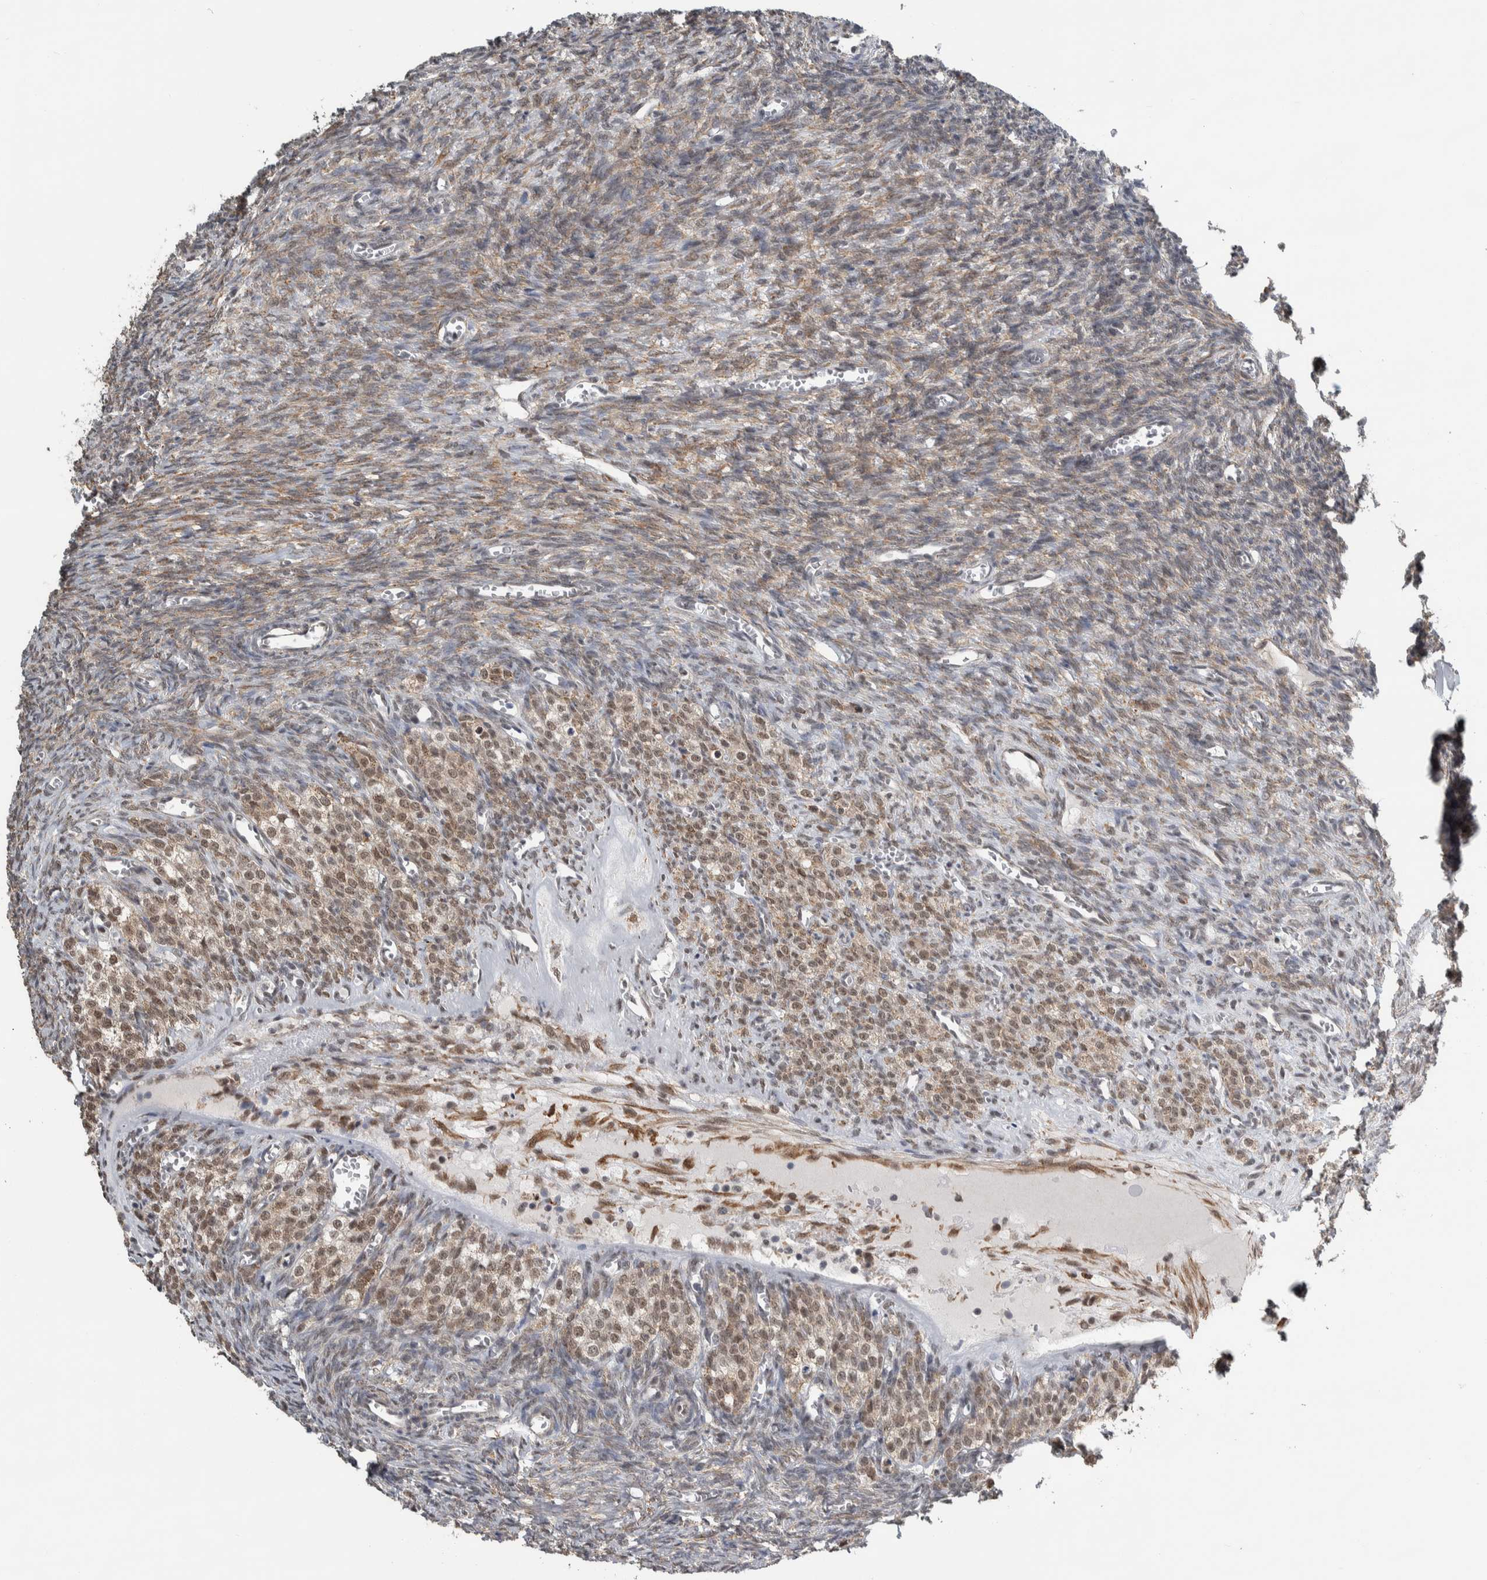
{"staining": {"intensity": "strong", "quantity": ">75%", "location": "nuclear"}, "tissue": "ovary", "cell_type": "Follicle cells", "image_type": "normal", "snomed": [{"axis": "morphology", "description": "Normal tissue, NOS"}, {"axis": "topography", "description": "Ovary"}], "caption": "Immunohistochemistry (IHC) staining of unremarkable ovary, which exhibits high levels of strong nuclear expression in approximately >75% of follicle cells indicating strong nuclear protein expression. The staining was performed using DAB (brown) for protein detection and nuclei were counterstained in hematoxylin (blue).", "gene": "DDX42", "patient": {"sex": "female", "age": 27}}